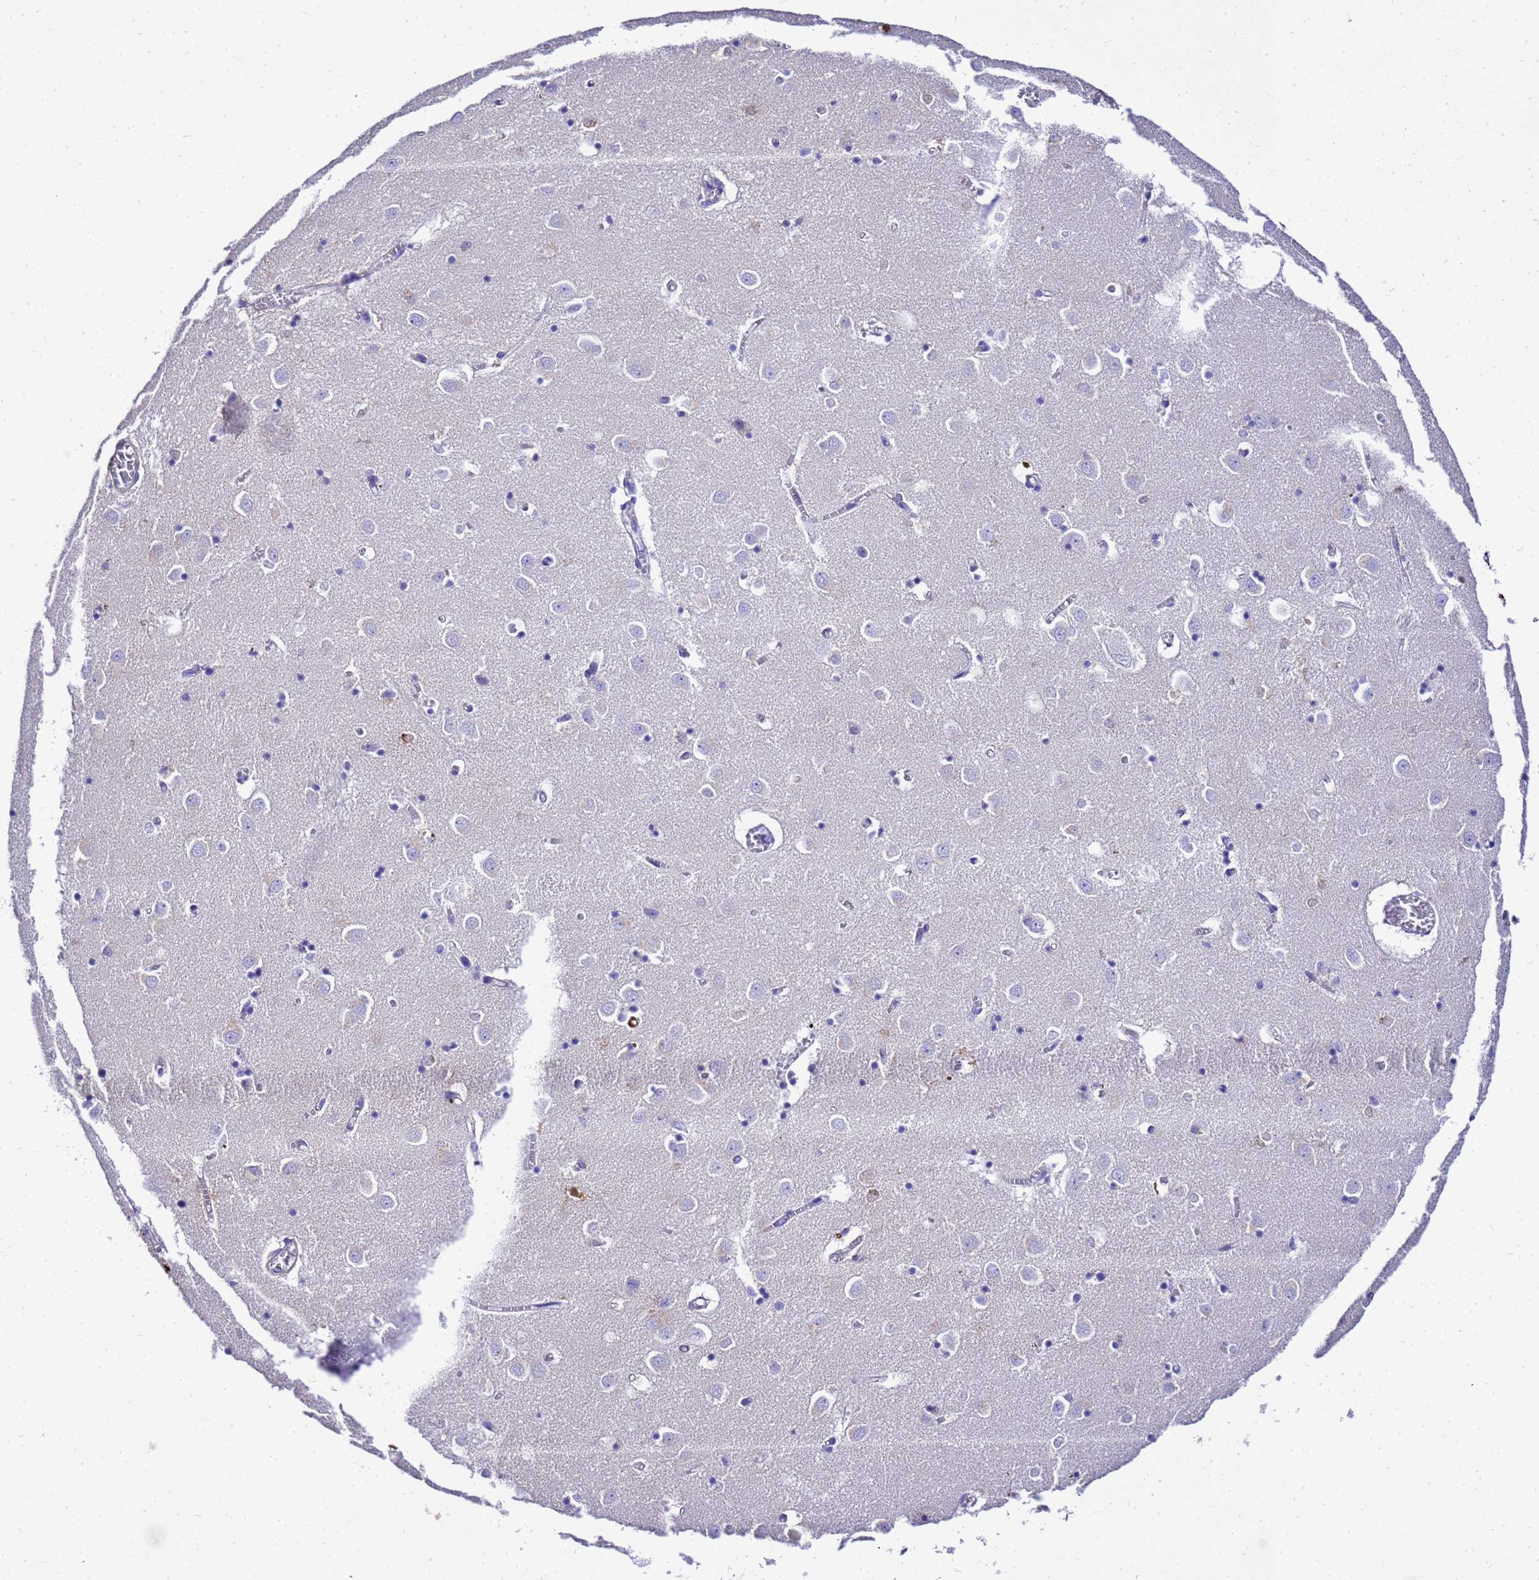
{"staining": {"intensity": "negative", "quantity": "none", "location": "none"}, "tissue": "caudate", "cell_type": "Glial cells", "image_type": "normal", "snomed": [{"axis": "morphology", "description": "Normal tissue, NOS"}, {"axis": "topography", "description": "Lateral ventricle wall"}], "caption": "A photomicrograph of human caudate is negative for staining in glial cells. (Brightfield microscopy of DAB (3,3'-diaminobenzidine) immunohistochemistry (IHC) at high magnification).", "gene": "HSPB6", "patient": {"sex": "male", "age": 70}}